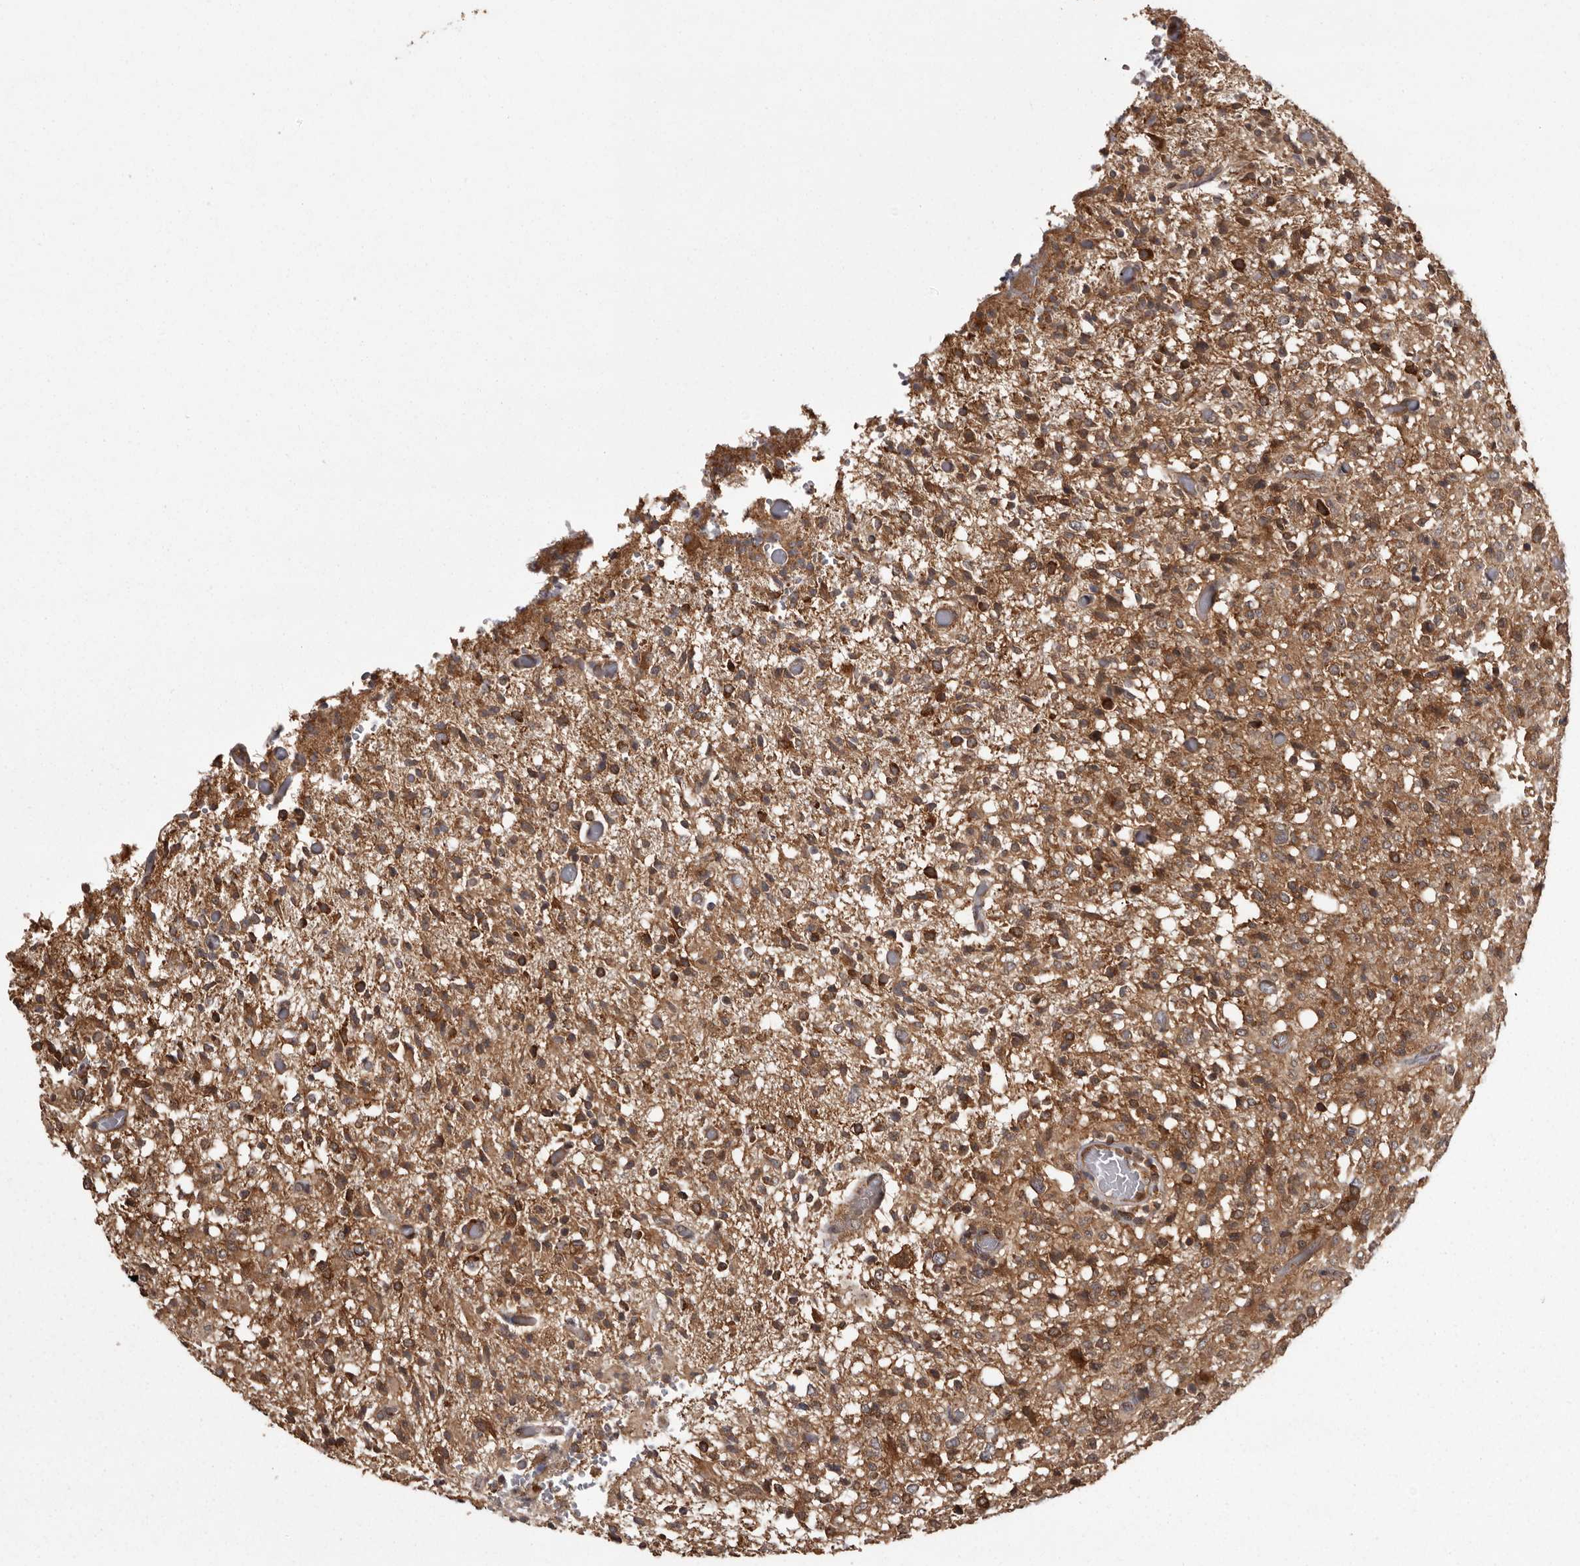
{"staining": {"intensity": "moderate", "quantity": ">75%", "location": "cytoplasmic/membranous"}, "tissue": "glioma", "cell_type": "Tumor cells", "image_type": "cancer", "snomed": [{"axis": "morphology", "description": "Glioma, malignant, High grade"}, {"axis": "topography", "description": "Brain"}], "caption": "IHC of high-grade glioma (malignant) shows medium levels of moderate cytoplasmic/membranous expression in about >75% of tumor cells.", "gene": "DARS1", "patient": {"sex": "female", "age": 57}}